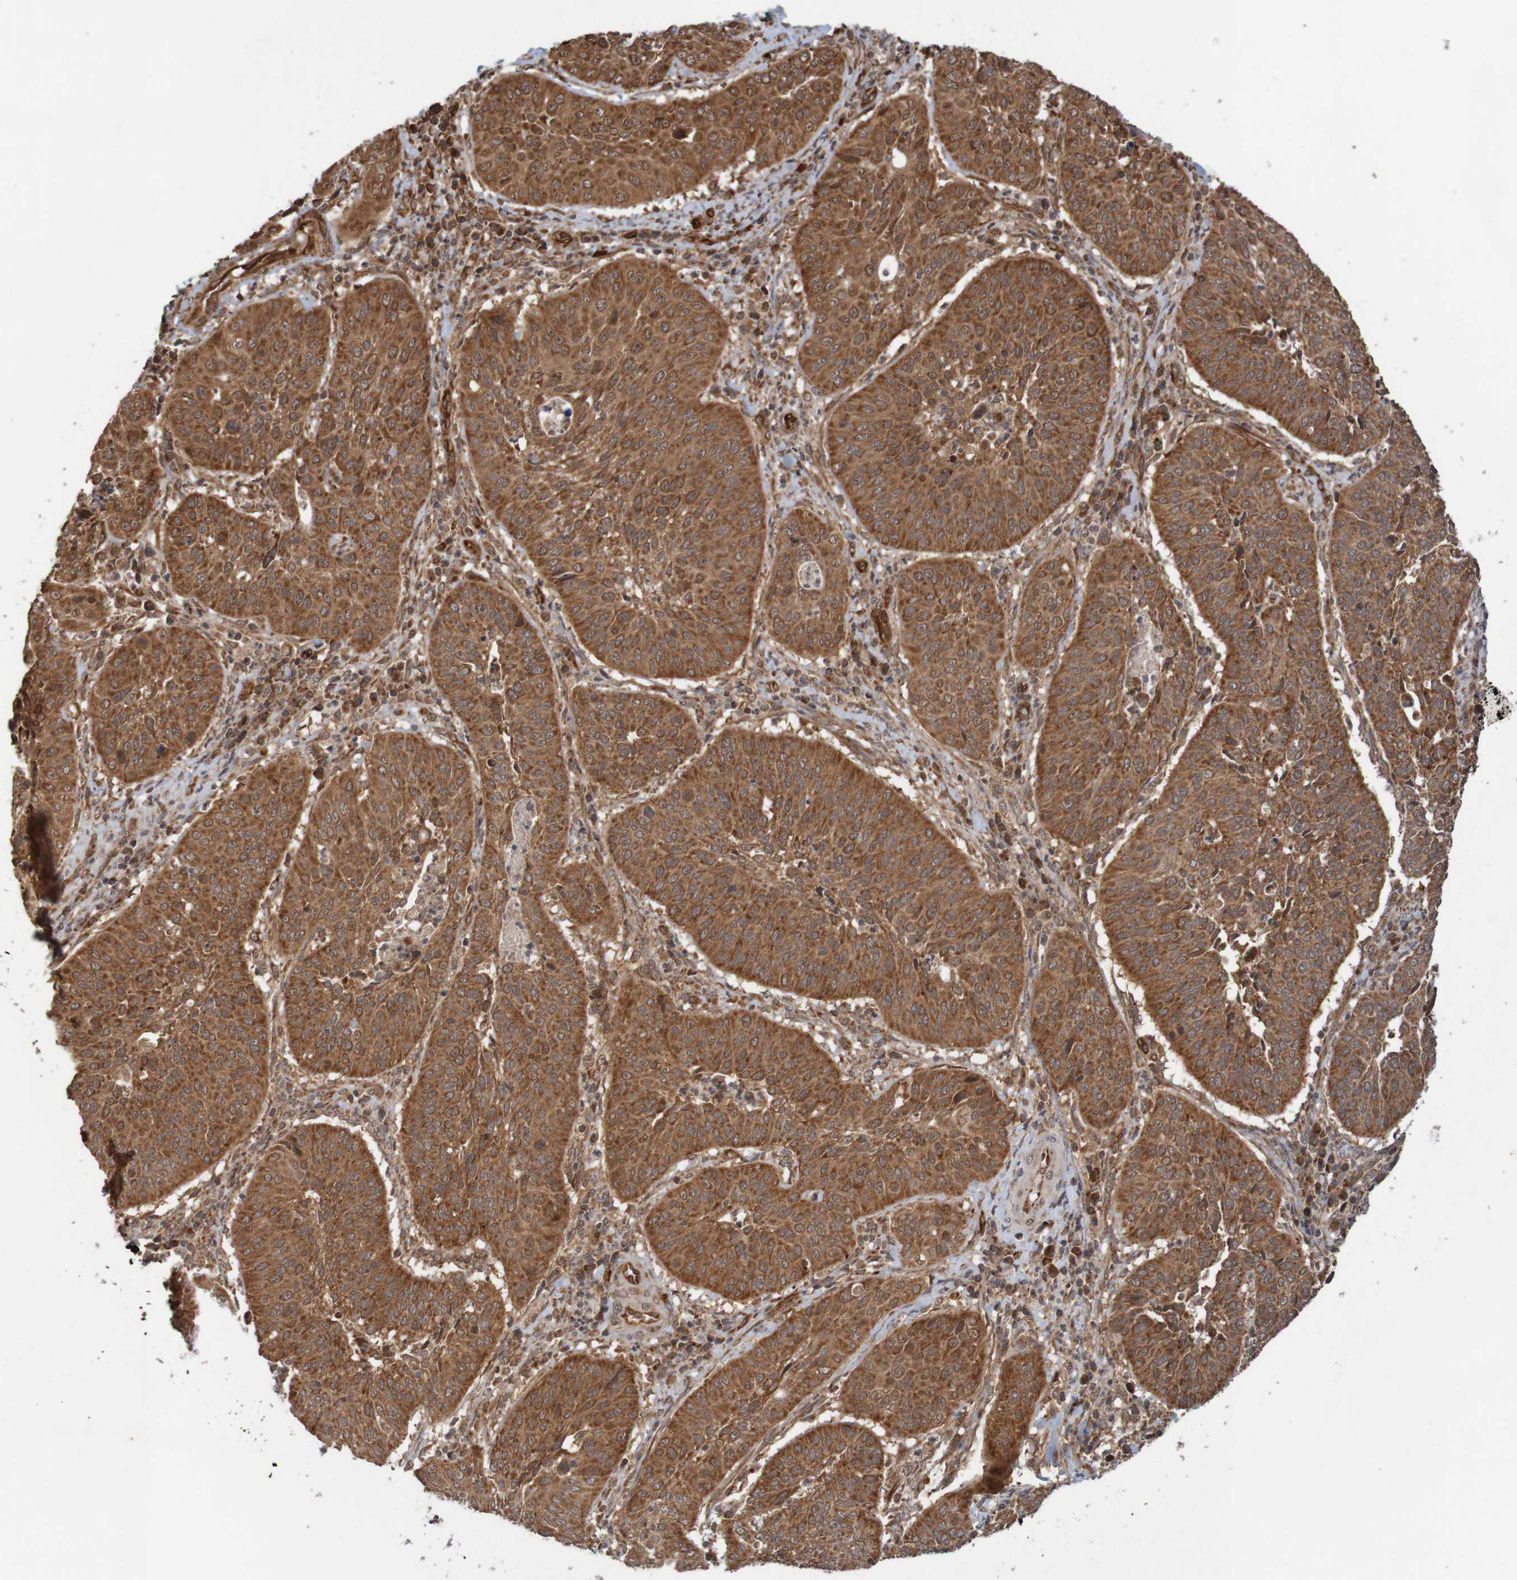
{"staining": {"intensity": "strong", "quantity": ">75%", "location": "cytoplasmic/membranous"}, "tissue": "cervical cancer", "cell_type": "Tumor cells", "image_type": "cancer", "snomed": [{"axis": "morphology", "description": "Normal tissue, NOS"}, {"axis": "morphology", "description": "Squamous cell carcinoma, NOS"}, {"axis": "topography", "description": "Cervix"}], "caption": "Immunohistochemistry micrograph of neoplastic tissue: cervical cancer (squamous cell carcinoma) stained using immunohistochemistry demonstrates high levels of strong protein expression localized specifically in the cytoplasmic/membranous of tumor cells, appearing as a cytoplasmic/membranous brown color.", "gene": "MRPL52", "patient": {"sex": "female", "age": 39}}